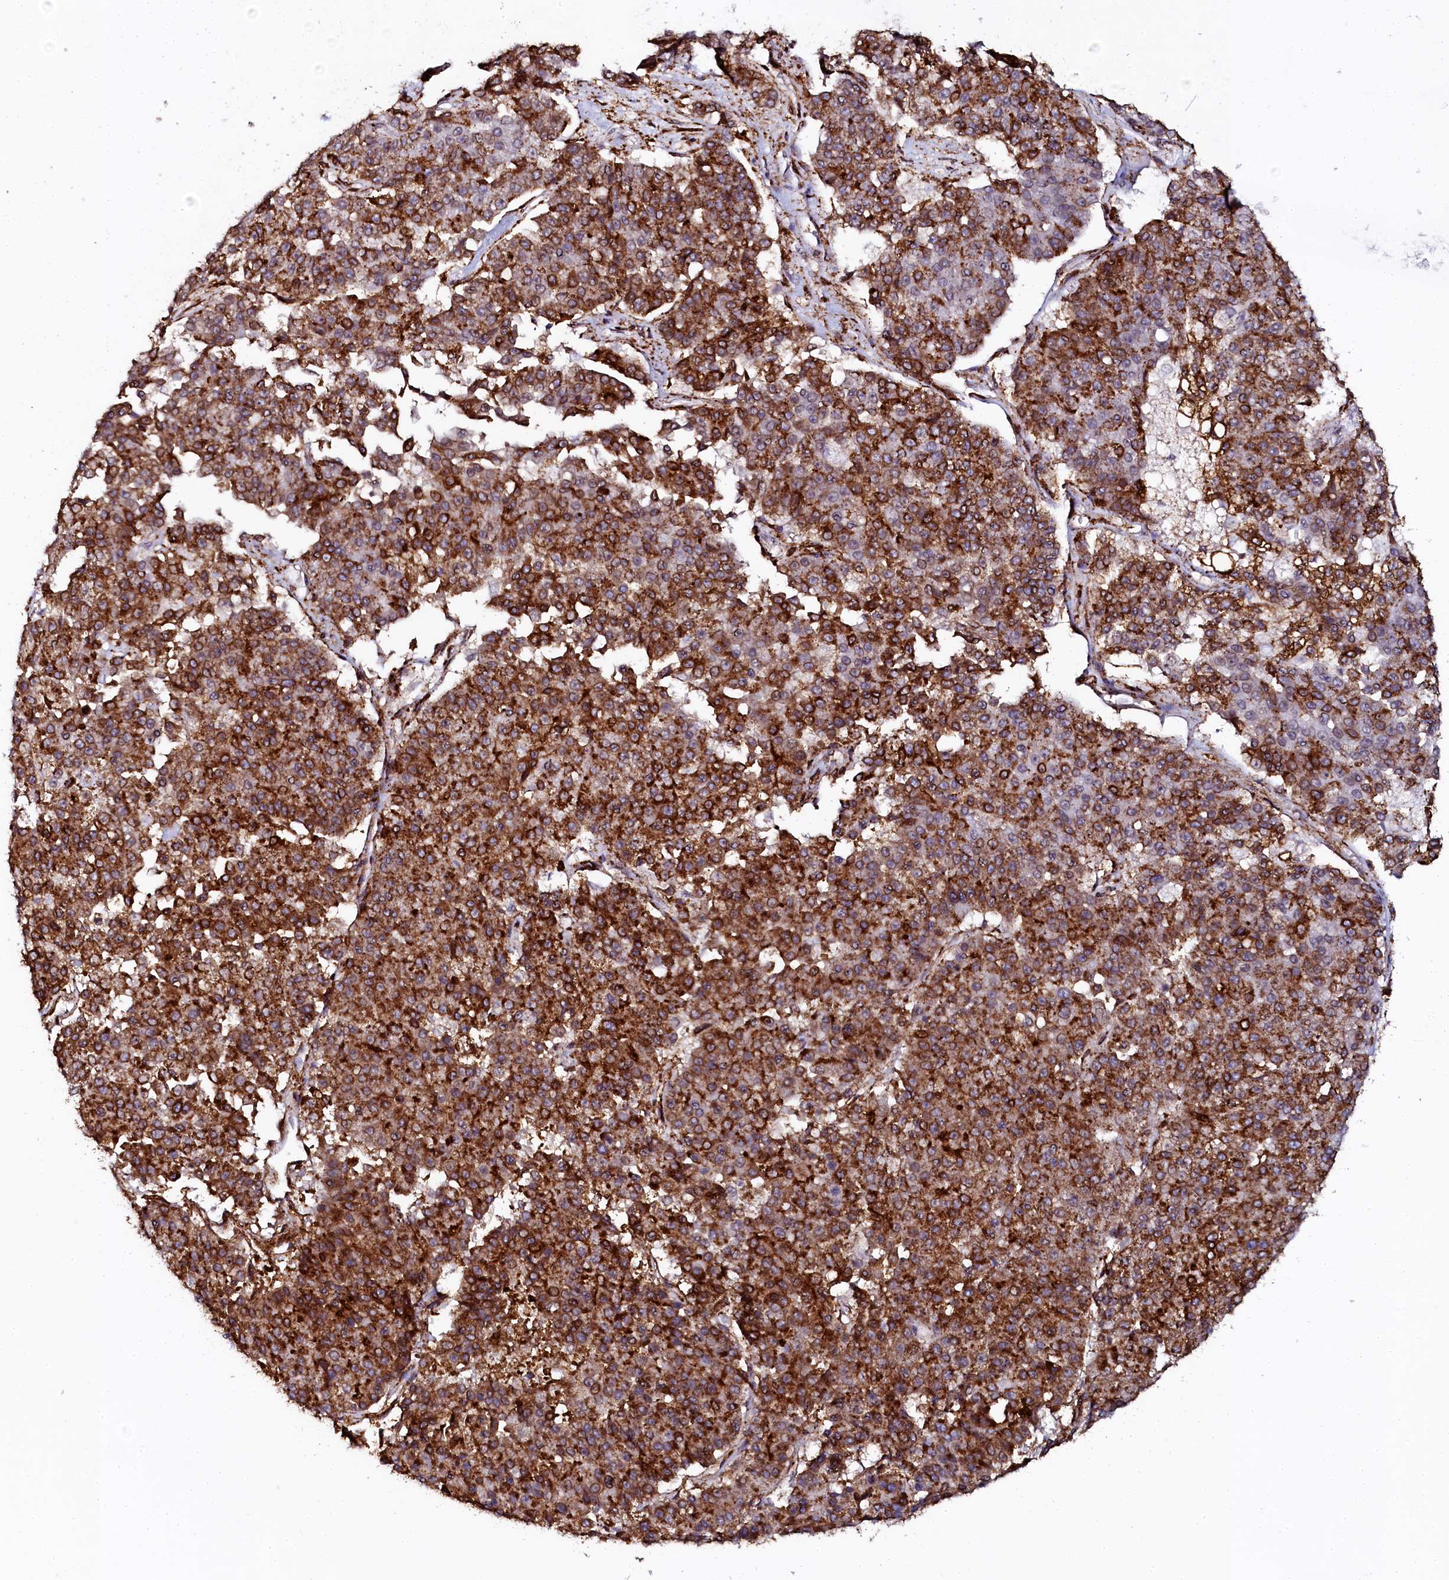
{"staining": {"intensity": "strong", "quantity": ">75%", "location": "cytoplasmic/membranous"}, "tissue": "pancreatic cancer", "cell_type": "Tumor cells", "image_type": "cancer", "snomed": [{"axis": "morphology", "description": "Adenocarcinoma, NOS"}, {"axis": "topography", "description": "Pancreas"}], "caption": "Human pancreatic cancer (adenocarcinoma) stained with a brown dye exhibits strong cytoplasmic/membranous positive expression in approximately >75% of tumor cells.", "gene": "AAAS", "patient": {"sex": "male", "age": 50}}